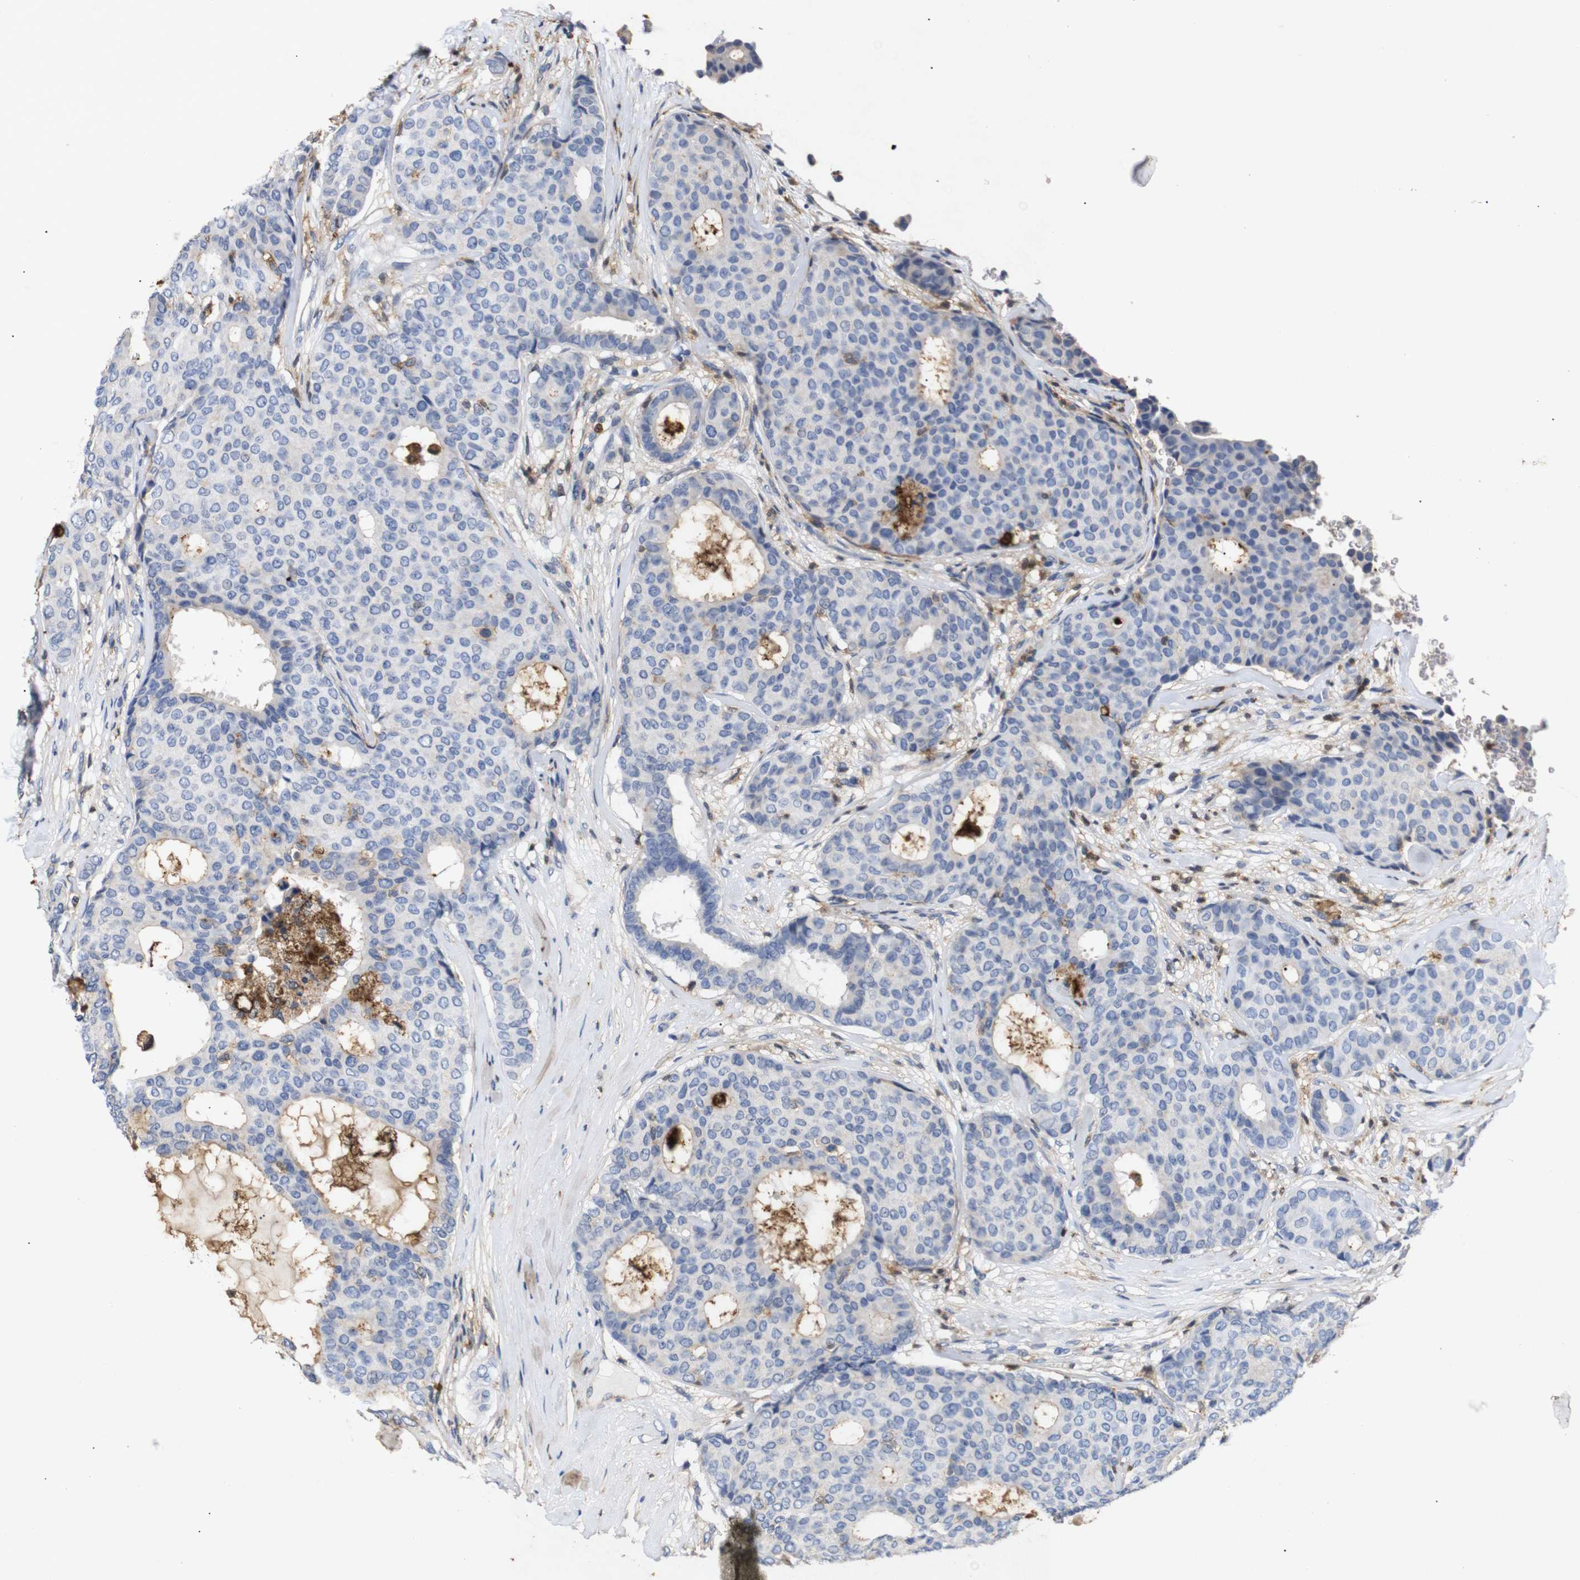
{"staining": {"intensity": "moderate", "quantity": "<25%", "location": "cytoplasmic/membranous"}, "tissue": "breast cancer", "cell_type": "Tumor cells", "image_type": "cancer", "snomed": [{"axis": "morphology", "description": "Duct carcinoma"}, {"axis": "topography", "description": "Breast"}], "caption": "Infiltrating ductal carcinoma (breast) stained with DAB (3,3'-diaminobenzidine) immunohistochemistry reveals low levels of moderate cytoplasmic/membranous staining in about <25% of tumor cells.", "gene": "SDCBP", "patient": {"sex": "female", "age": 75}}